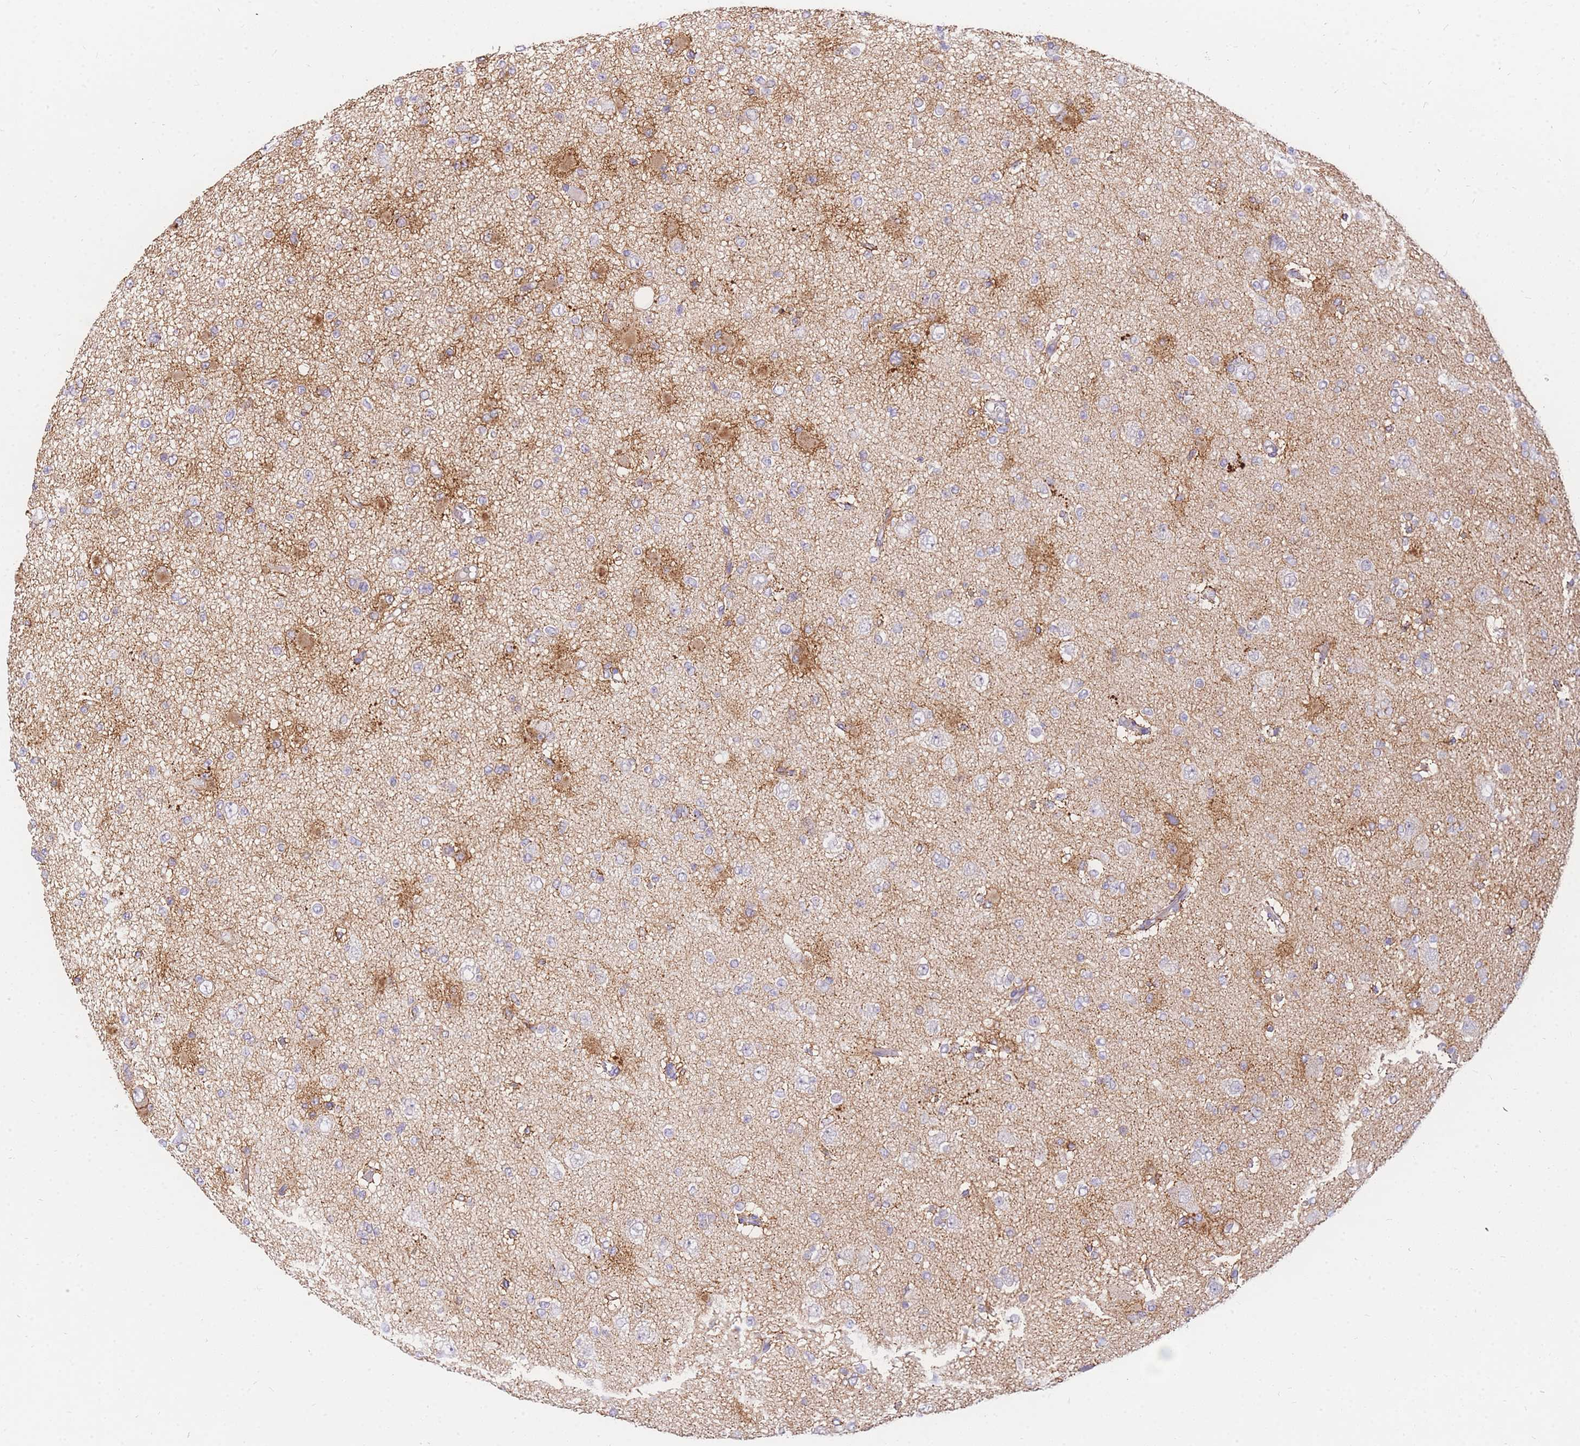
{"staining": {"intensity": "moderate", "quantity": "<25%", "location": "cytoplasmic/membranous"}, "tissue": "glioma", "cell_type": "Tumor cells", "image_type": "cancer", "snomed": [{"axis": "morphology", "description": "Glioma, malignant, Low grade"}, {"axis": "topography", "description": "Brain"}], "caption": "Glioma stained for a protein shows moderate cytoplasmic/membranous positivity in tumor cells.", "gene": "C2orf88", "patient": {"sex": "female", "age": 22}}